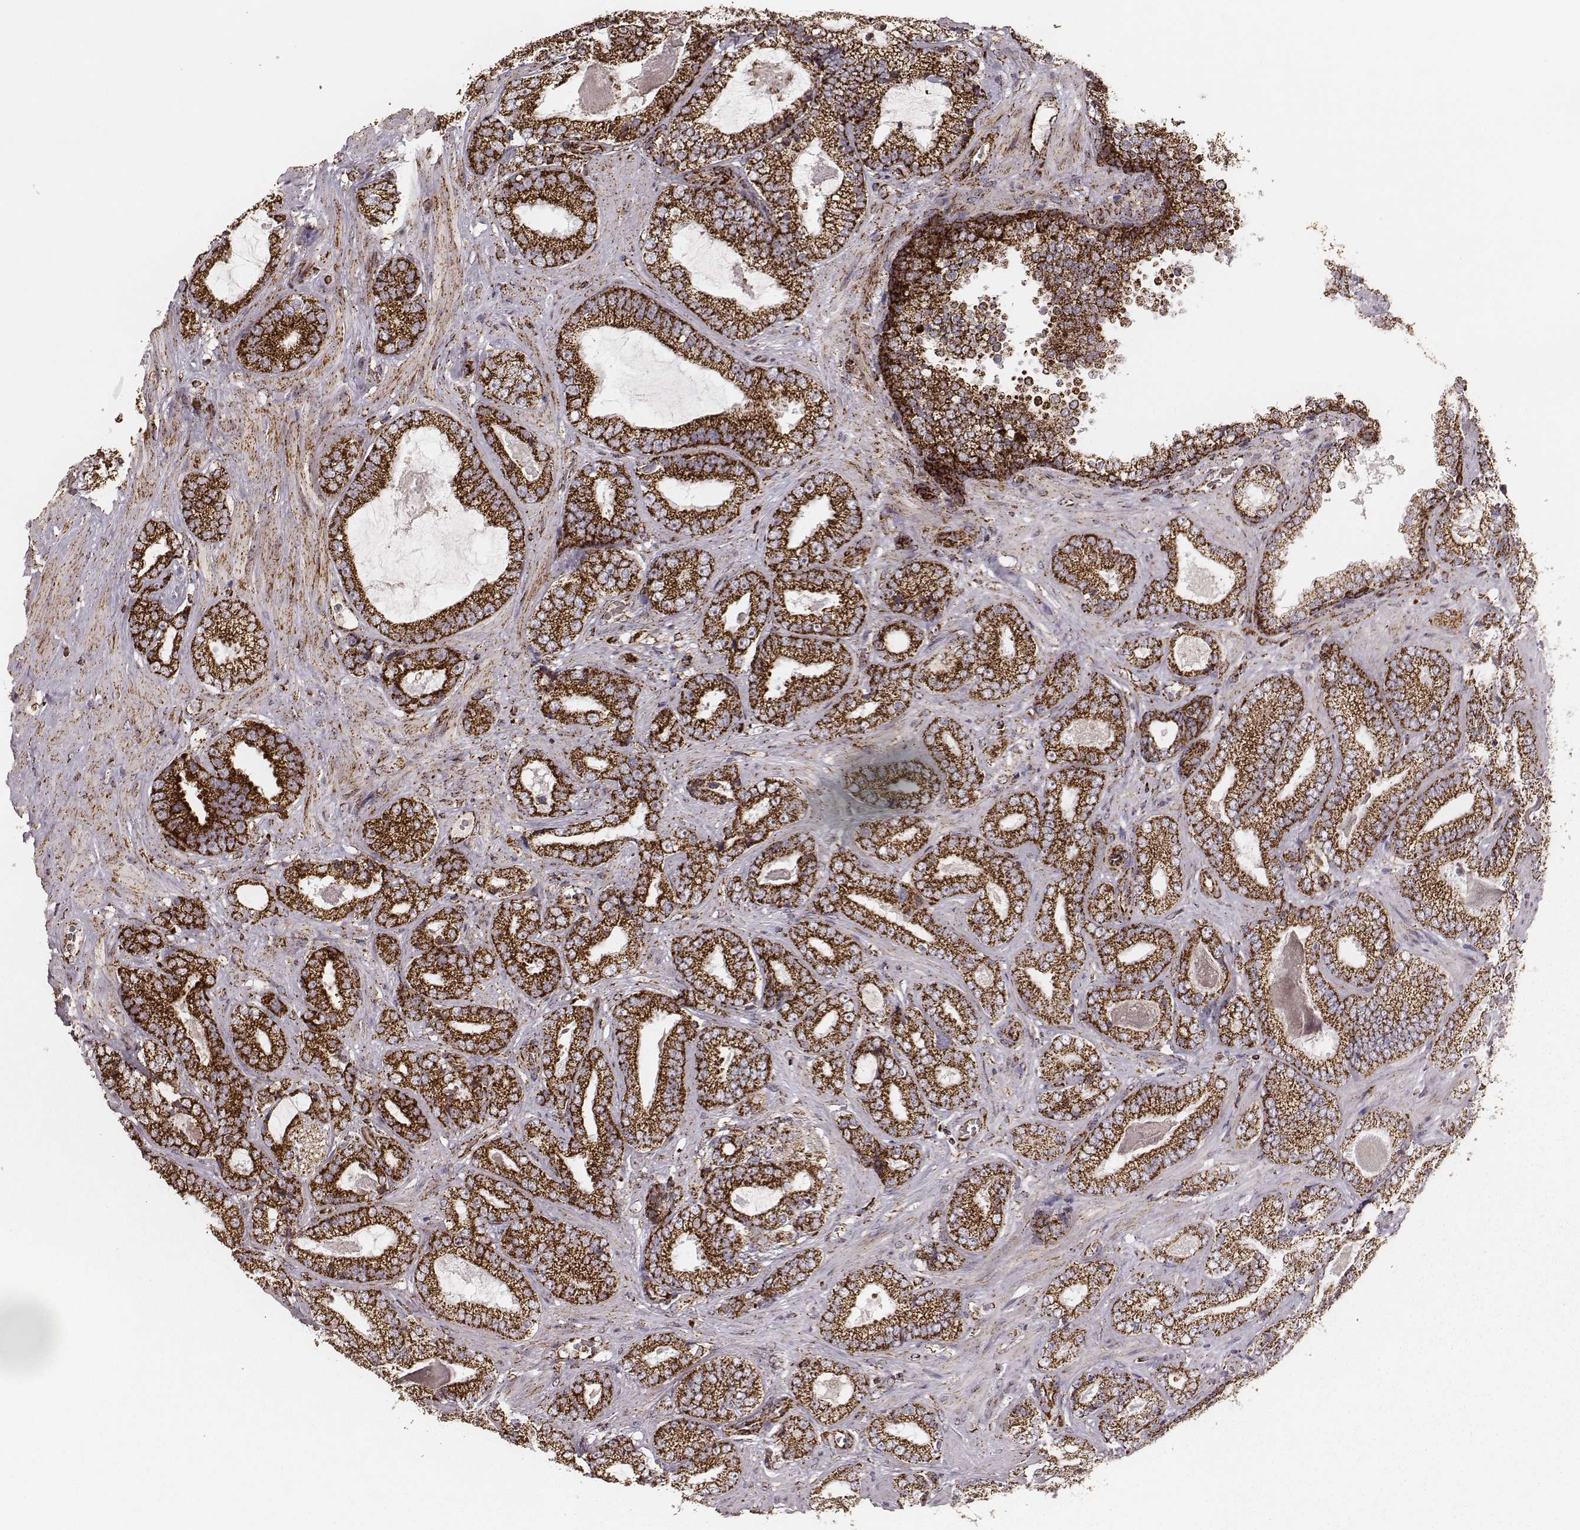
{"staining": {"intensity": "strong", "quantity": ">75%", "location": "cytoplasmic/membranous"}, "tissue": "prostate cancer", "cell_type": "Tumor cells", "image_type": "cancer", "snomed": [{"axis": "morphology", "description": "Adenocarcinoma, Low grade"}, {"axis": "topography", "description": "Prostate"}], "caption": "Low-grade adenocarcinoma (prostate) stained for a protein reveals strong cytoplasmic/membranous positivity in tumor cells. (Stains: DAB (3,3'-diaminobenzidine) in brown, nuclei in blue, Microscopy: brightfield microscopy at high magnification).", "gene": "TUFM", "patient": {"sex": "male", "age": 61}}